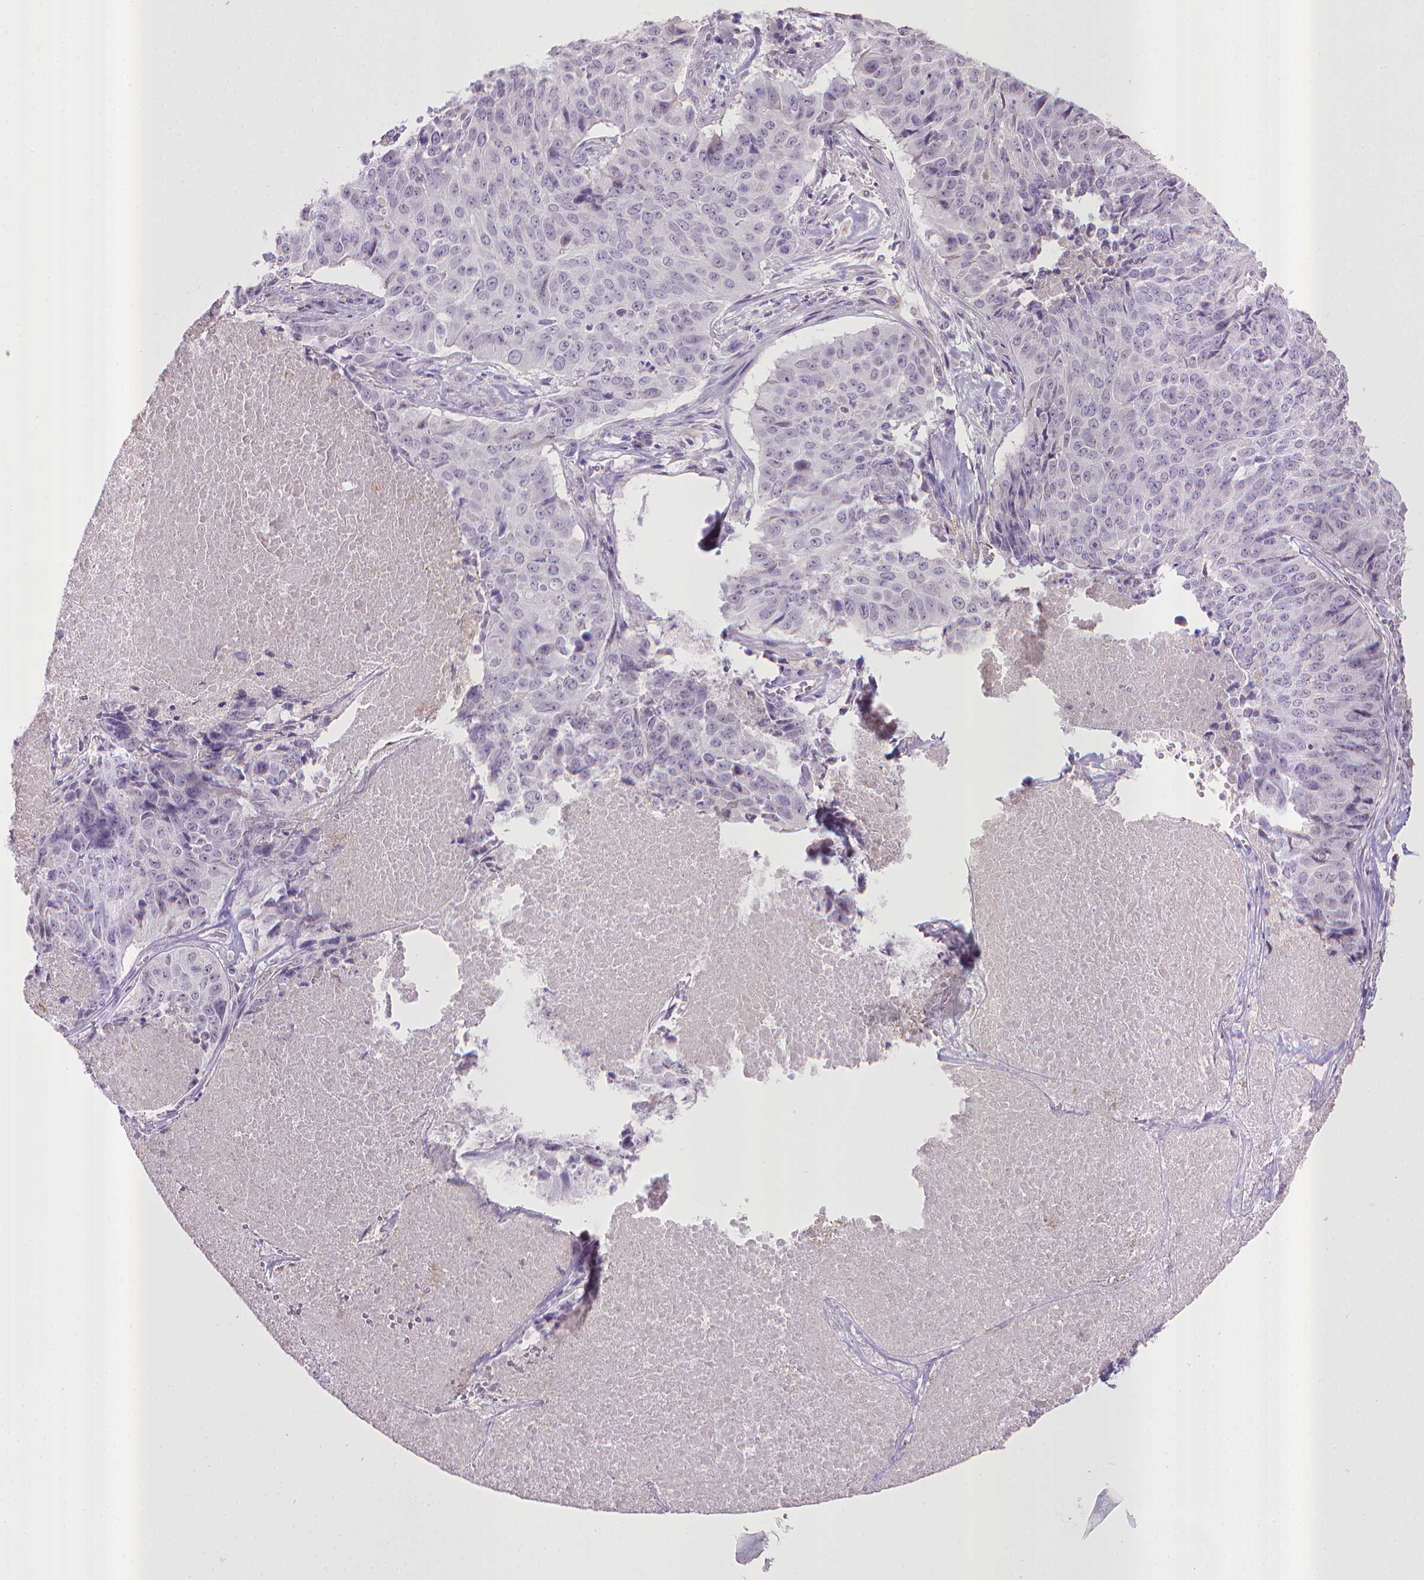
{"staining": {"intensity": "negative", "quantity": "none", "location": "none"}, "tissue": "lung cancer", "cell_type": "Tumor cells", "image_type": "cancer", "snomed": [{"axis": "morphology", "description": "Normal tissue, NOS"}, {"axis": "morphology", "description": "Squamous cell carcinoma, NOS"}, {"axis": "topography", "description": "Bronchus"}, {"axis": "topography", "description": "Lung"}], "caption": "Lung cancer was stained to show a protein in brown. There is no significant staining in tumor cells.", "gene": "KMO", "patient": {"sex": "male", "age": 64}}